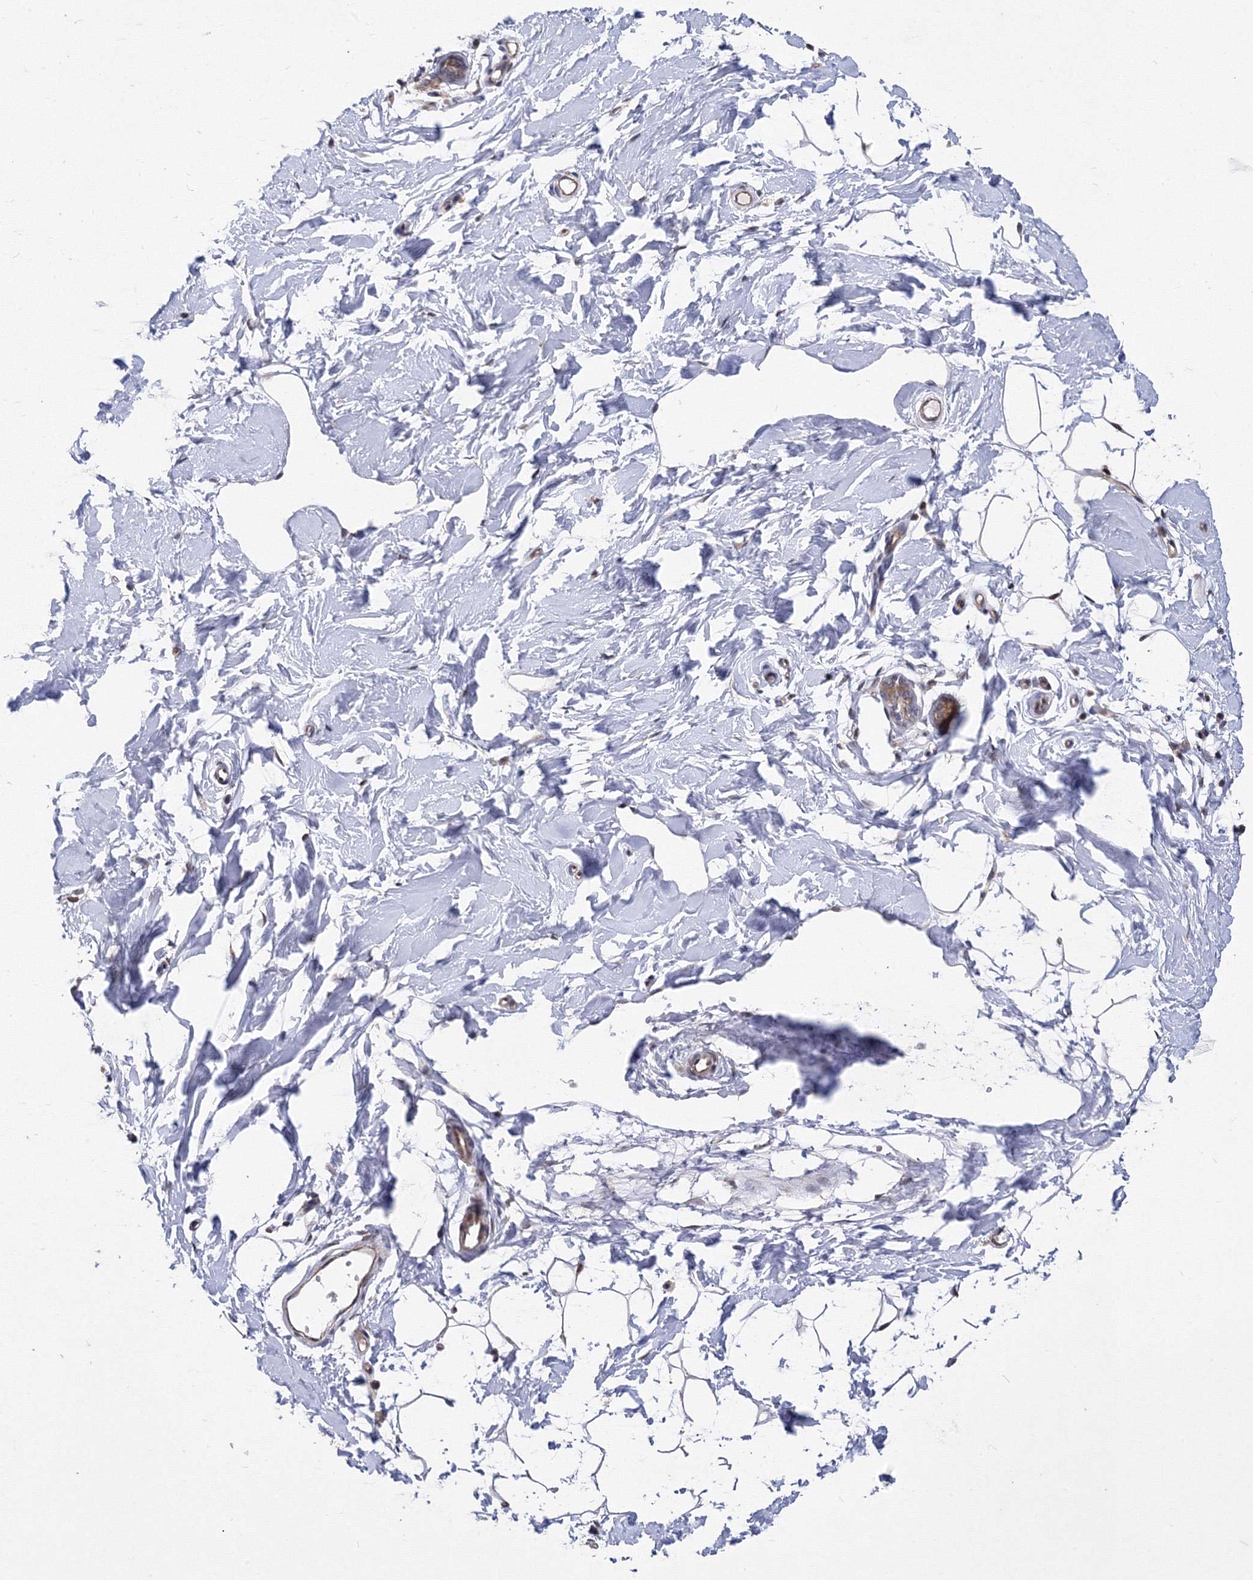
{"staining": {"intensity": "weak", "quantity": "25%-75%", "location": "cytoplasmic/membranous,nuclear"}, "tissue": "adipose tissue", "cell_type": "Adipocytes", "image_type": "normal", "snomed": [{"axis": "morphology", "description": "Normal tissue, NOS"}, {"axis": "topography", "description": "Breast"}], "caption": "Immunohistochemical staining of benign adipose tissue reveals weak cytoplasmic/membranous,nuclear protein positivity in approximately 25%-75% of adipocytes.", "gene": "GPN1", "patient": {"sex": "female", "age": 23}}